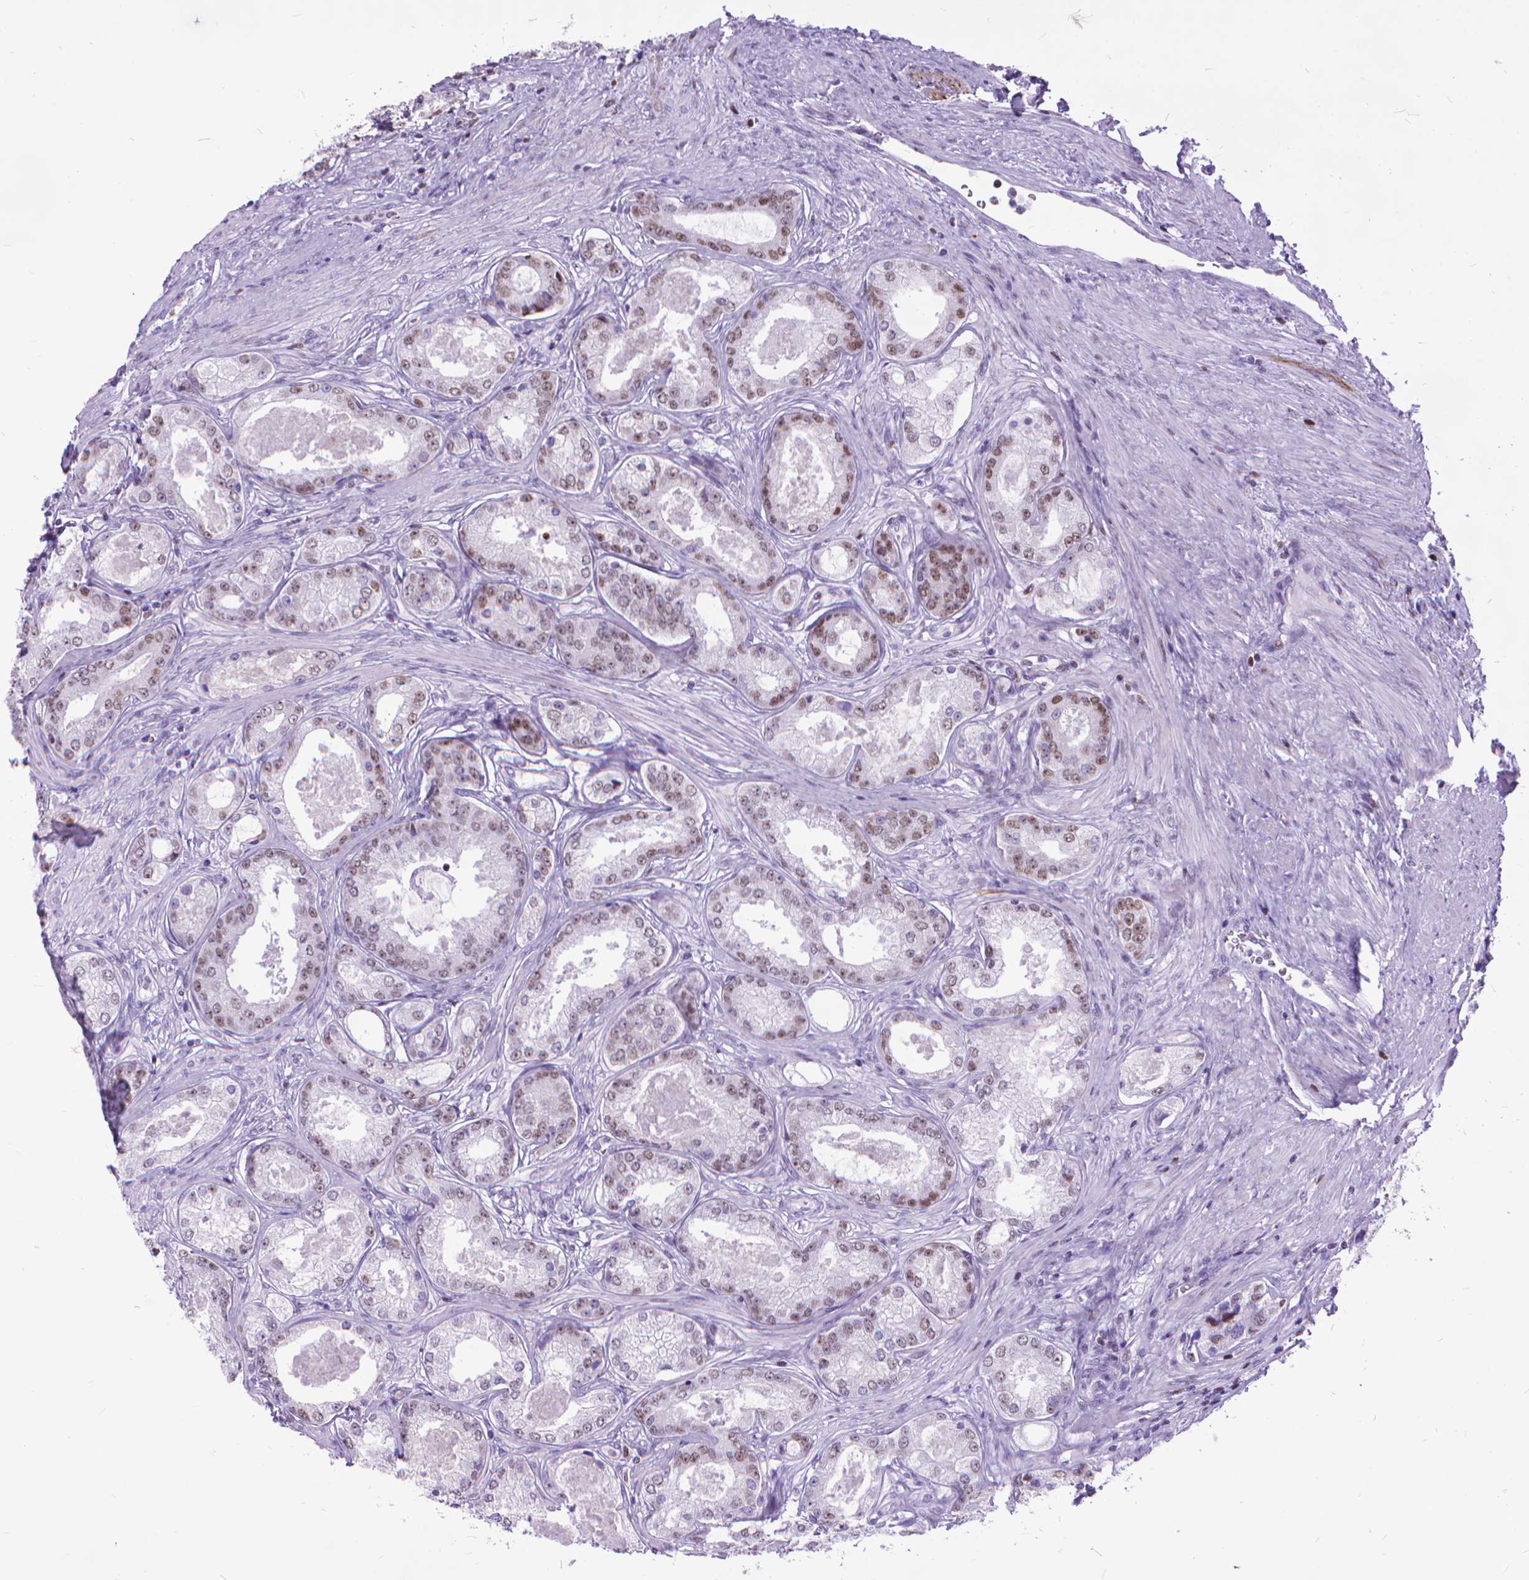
{"staining": {"intensity": "moderate", "quantity": "25%-75%", "location": "nuclear"}, "tissue": "prostate cancer", "cell_type": "Tumor cells", "image_type": "cancer", "snomed": [{"axis": "morphology", "description": "Adenocarcinoma, Low grade"}, {"axis": "topography", "description": "Prostate"}], "caption": "Human prostate cancer (adenocarcinoma (low-grade)) stained for a protein (brown) demonstrates moderate nuclear positive staining in approximately 25%-75% of tumor cells.", "gene": "POLE4", "patient": {"sex": "male", "age": 68}}